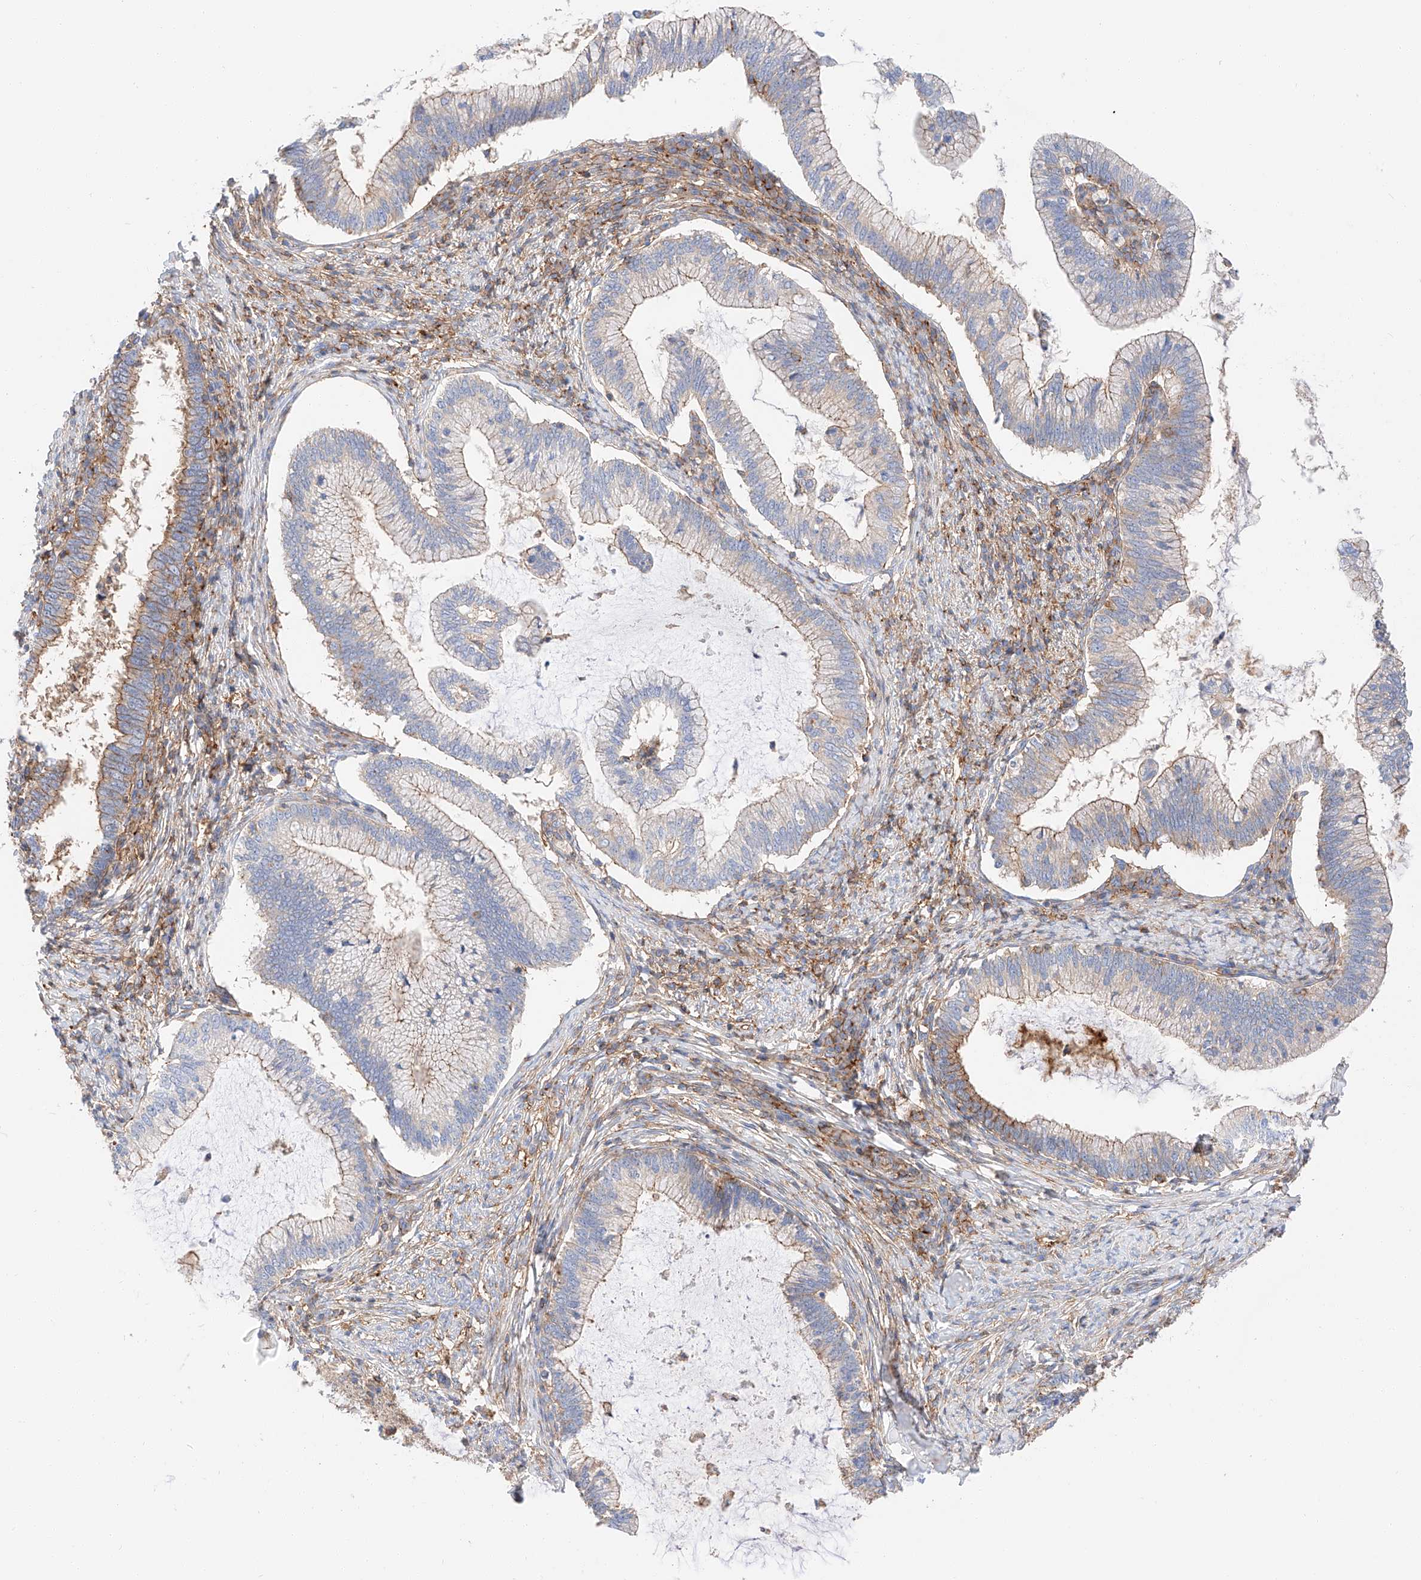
{"staining": {"intensity": "moderate", "quantity": "<25%", "location": "cytoplasmic/membranous"}, "tissue": "cervical cancer", "cell_type": "Tumor cells", "image_type": "cancer", "snomed": [{"axis": "morphology", "description": "Adenocarcinoma, NOS"}, {"axis": "topography", "description": "Cervix"}], "caption": "A photomicrograph of cervical cancer (adenocarcinoma) stained for a protein exhibits moderate cytoplasmic/membranous brown staining in tumor cells.", "gene": "HAUS4", "patient": {"sex": "female", "age": 36}}